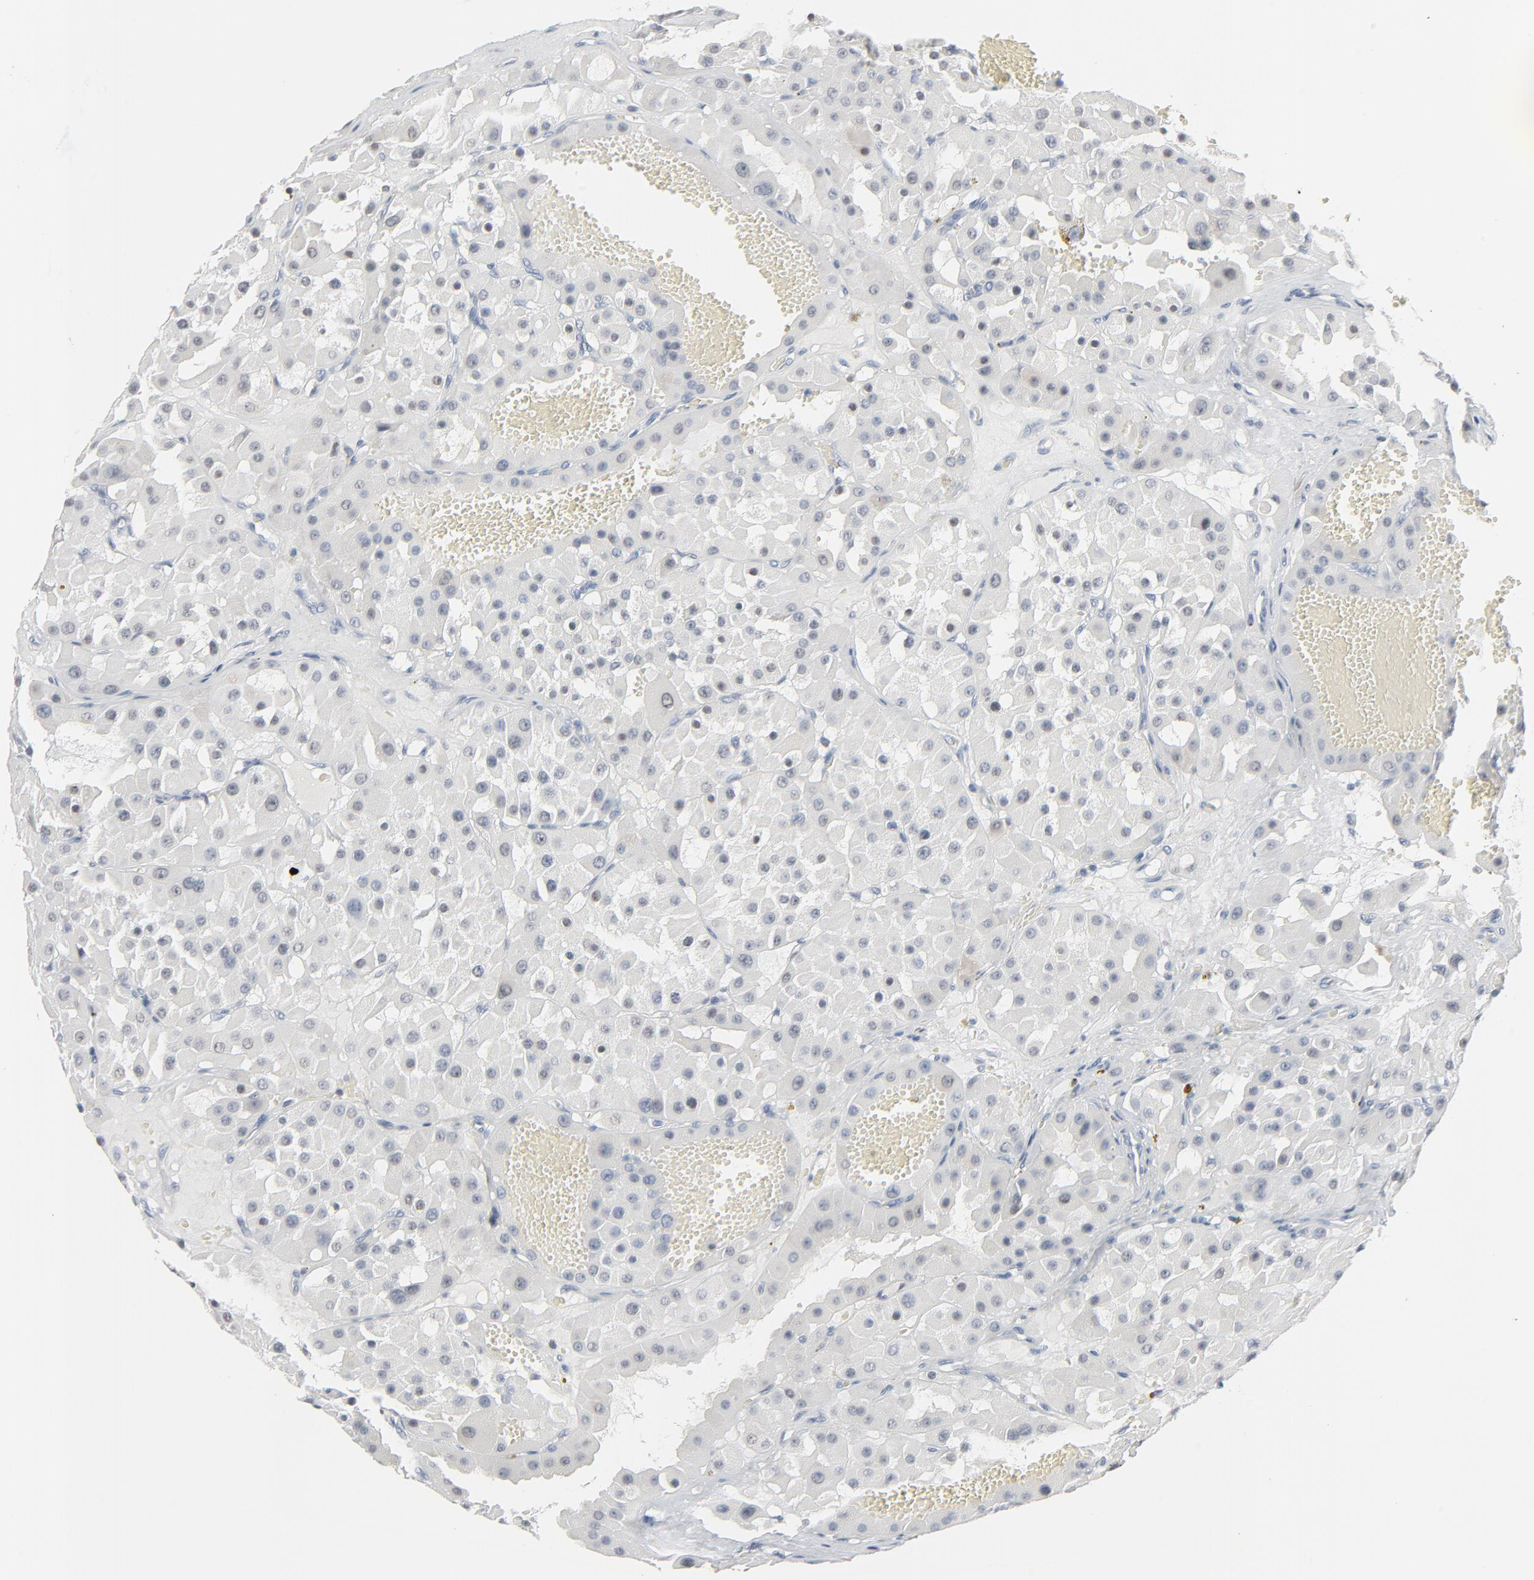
{"staining": {"intensity": "weak", "quantity": "<25%", "location": "nuclear"}, "tissue": "renal cancer", "cell_type": "Tumor cells", "image_type": "cancer", "snomed": [{"axis": "morphology", "description": "Normal tissue, NOS"}, {"axis": "morphology", "description": "Adenocarcinoma, NOS"}, {"axis": "topography", "description": "Kidney"}], "caption": "Tumor cells show no significant positivity in renal cancer (adenocarcinoma). (Stains: DAB IHC with hematoxylin counter stain, Microscopy: brightfield microscopy at high magnification).", "gene": "MITF", "patient": {"sex": "male", "age": 71}}